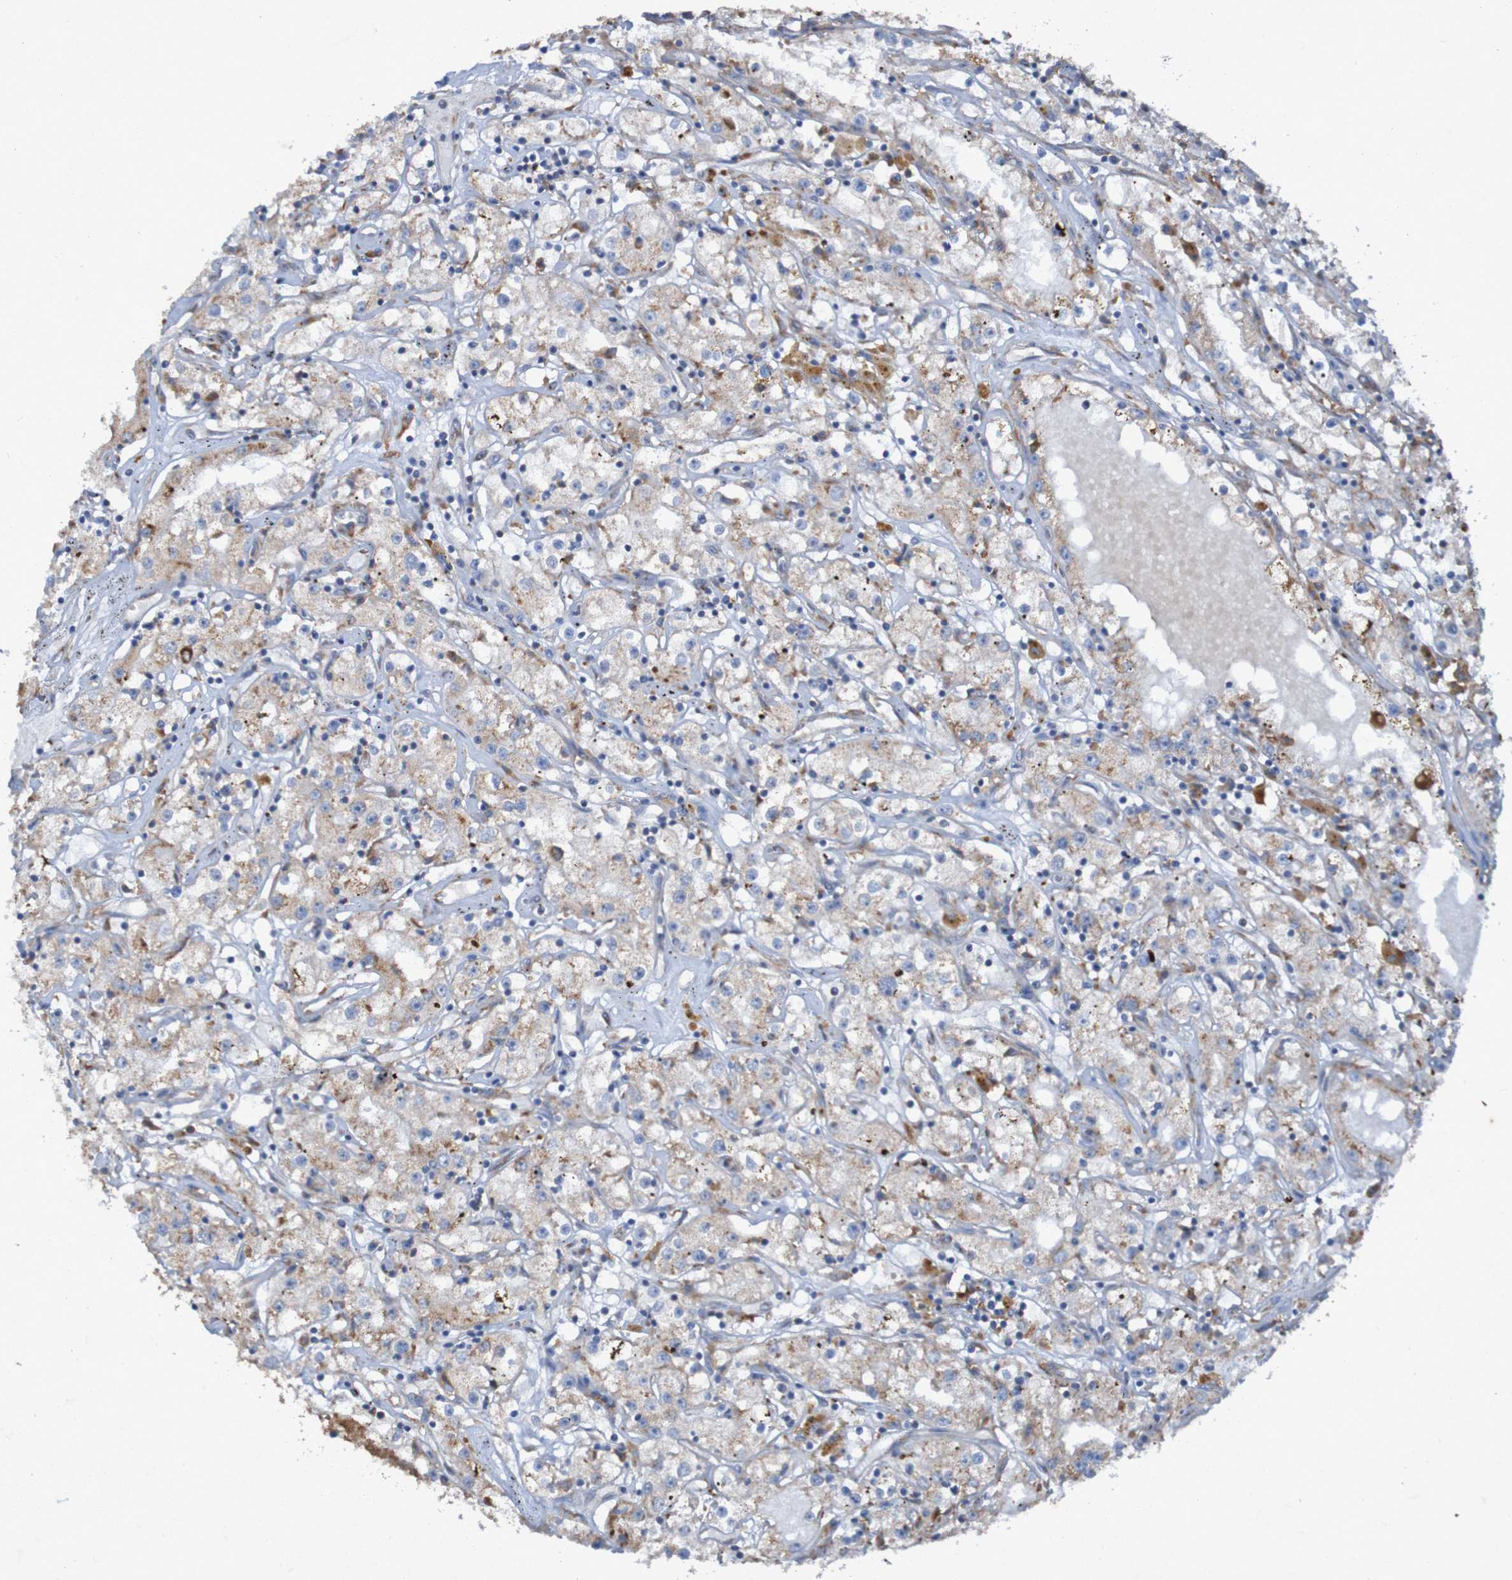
{"staining": {"intensity": "weak", "quantity": ">75%", "location": "cytoplasmic/membranous"}, "tissue": "renal cancer", "cell_type": "Tumor cells", "image_type": "cancer", "snomed": [{"axis": "morphology", "description": "Adenocarcinoma, NOS"}, {"axis": "topography", "description": "Kidney"}], "caption": "Brown immunohistochemical staining in human renal adenocarcinoma reveals weak cytoplasmic/membranous expression in about >75% of tumor cells.", "gene": "RPL10", "patient": {"sex": "male", "age": 56}}